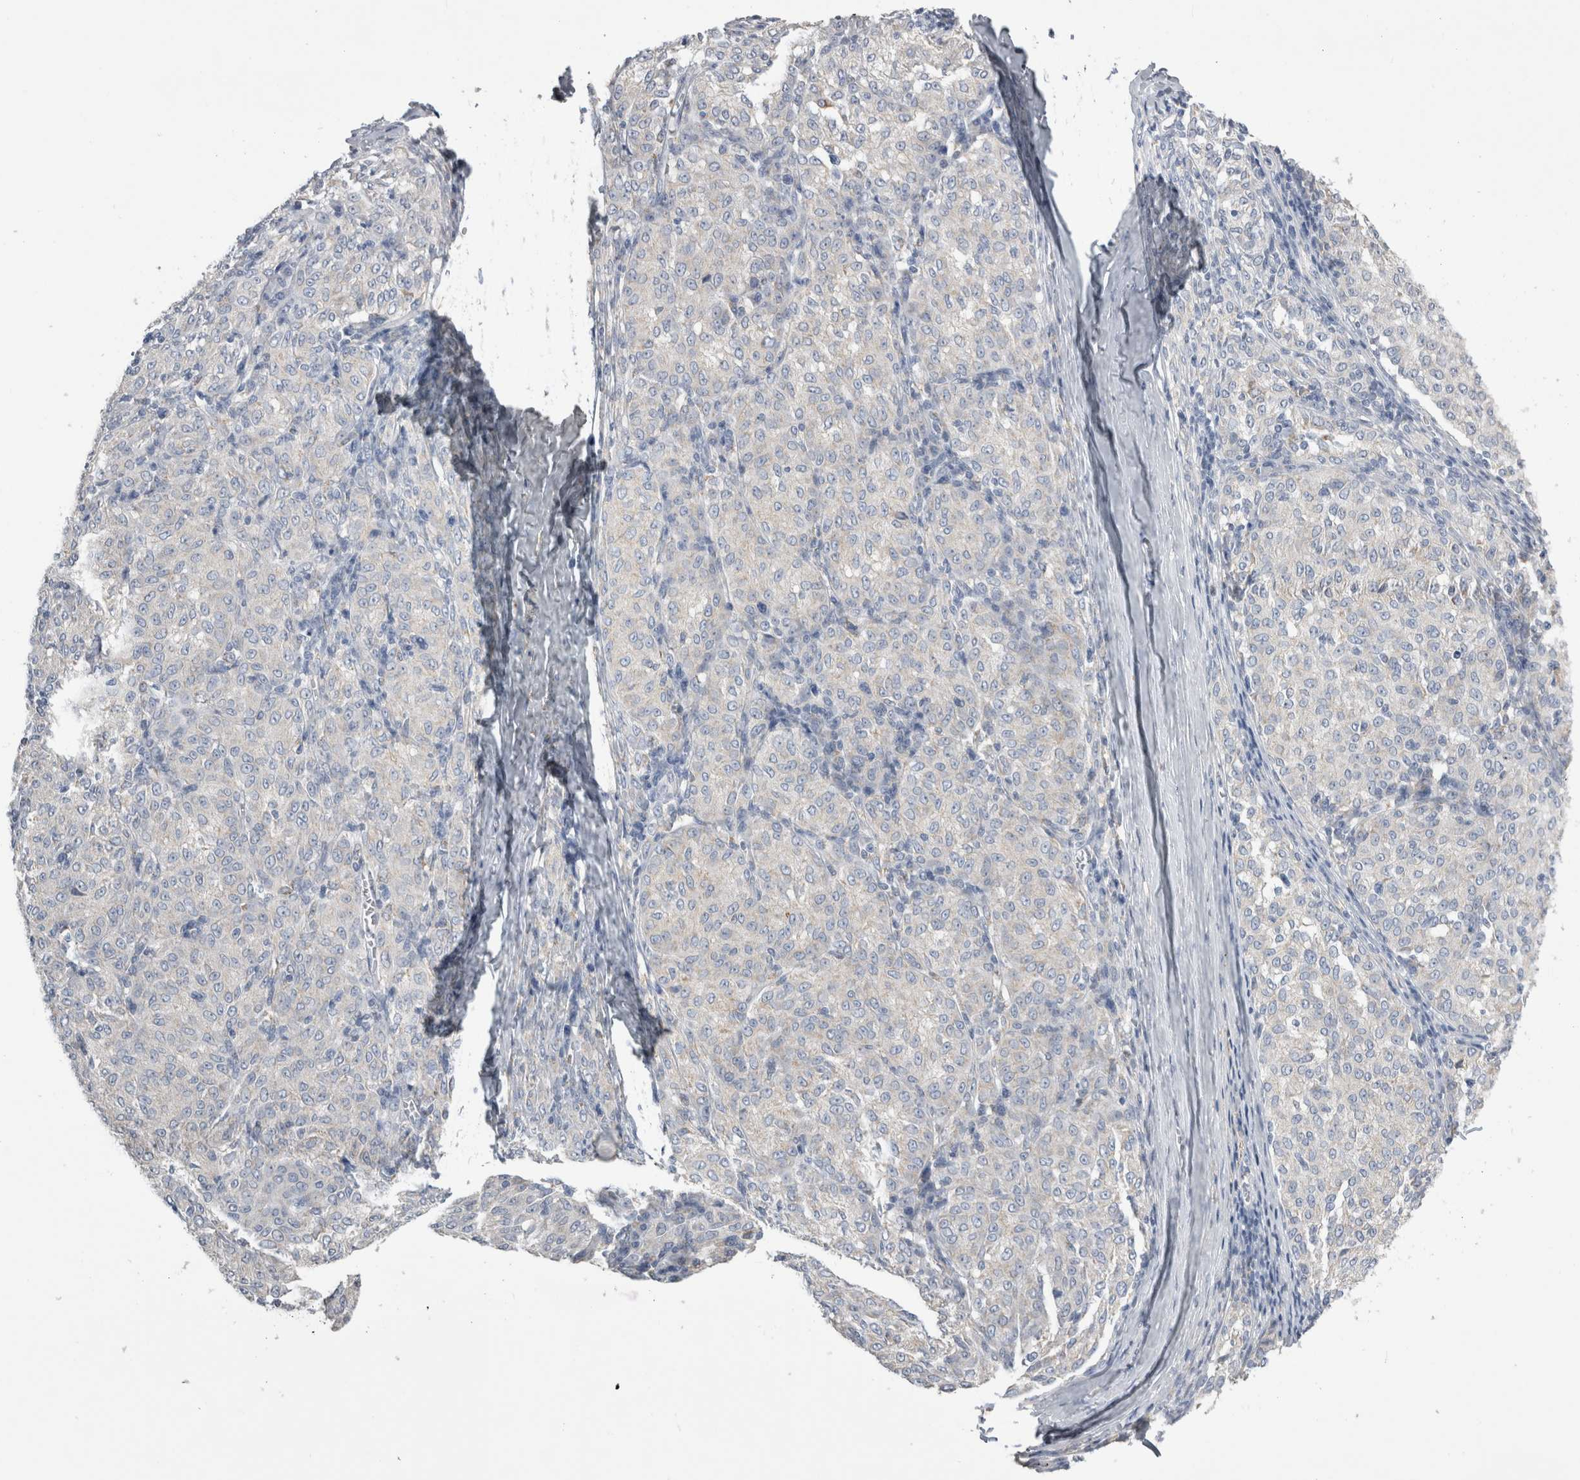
{"staining": {"intensity": "negative", "quantity": "none", "location": "none"}, "tissue": "melanoma", "cell_type": "Tumor cells", "image_type": "cancer", "snomed": [{"axis": "morphology", "description": "Malignant melanoma, NOS"}, {"axis": "topography", "description": "Skin"}], "caption": "DAB (3,3'-diaminobenzidine) immunohistochemical staining of human malignant melanoma displays no significant staining in tumor cells. (DAB immunohistochemistry visualized using brightfield microscopy, high magnification).", "gene": "DHRS4", "patient": {"sex": "female", "age": 72}}